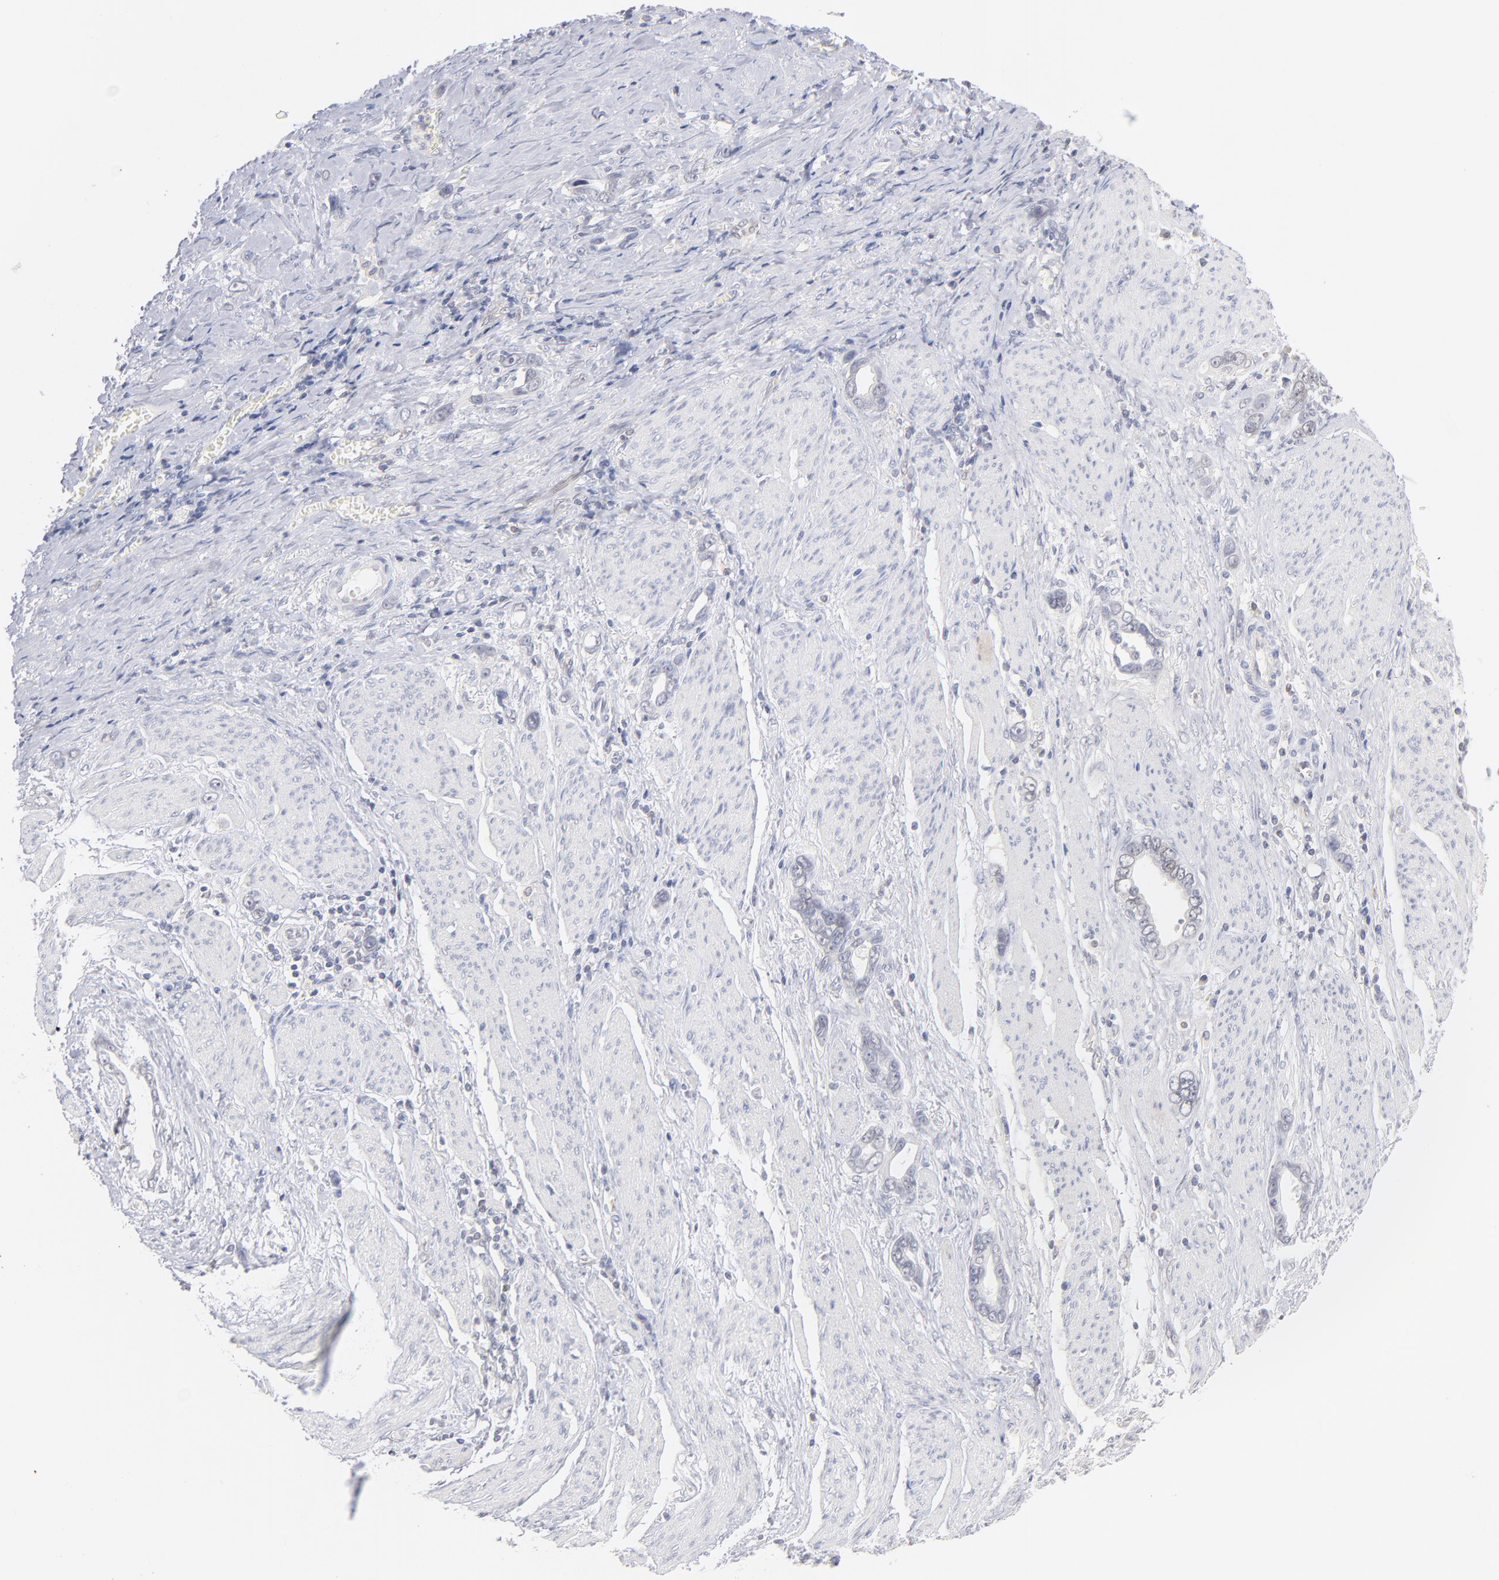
{"staining": {"intensity": "negative", "quantity": "none", "location": "none"}, "tissue": "stomach cancer", "cell_type": "Tumor cells", "image_type": "cancer", "snomed": [{"axis": "morphology", "description": "Adenocarcinoma, NOS"}, {"axis": "topography", "description": "Stomach"}], "caption": "High power microscopy image of an immunohistochemistry histopathology image of stomach cancer (adenocarcinoma), revealing no significant positivity in tumor cells. (Stains: DAB IHC with hematoxylin counter stain, Microscopy: brightfield microscopy at high magnification).", "gene": "CASP6", "patient": {"sex": "male", "age": 78}}